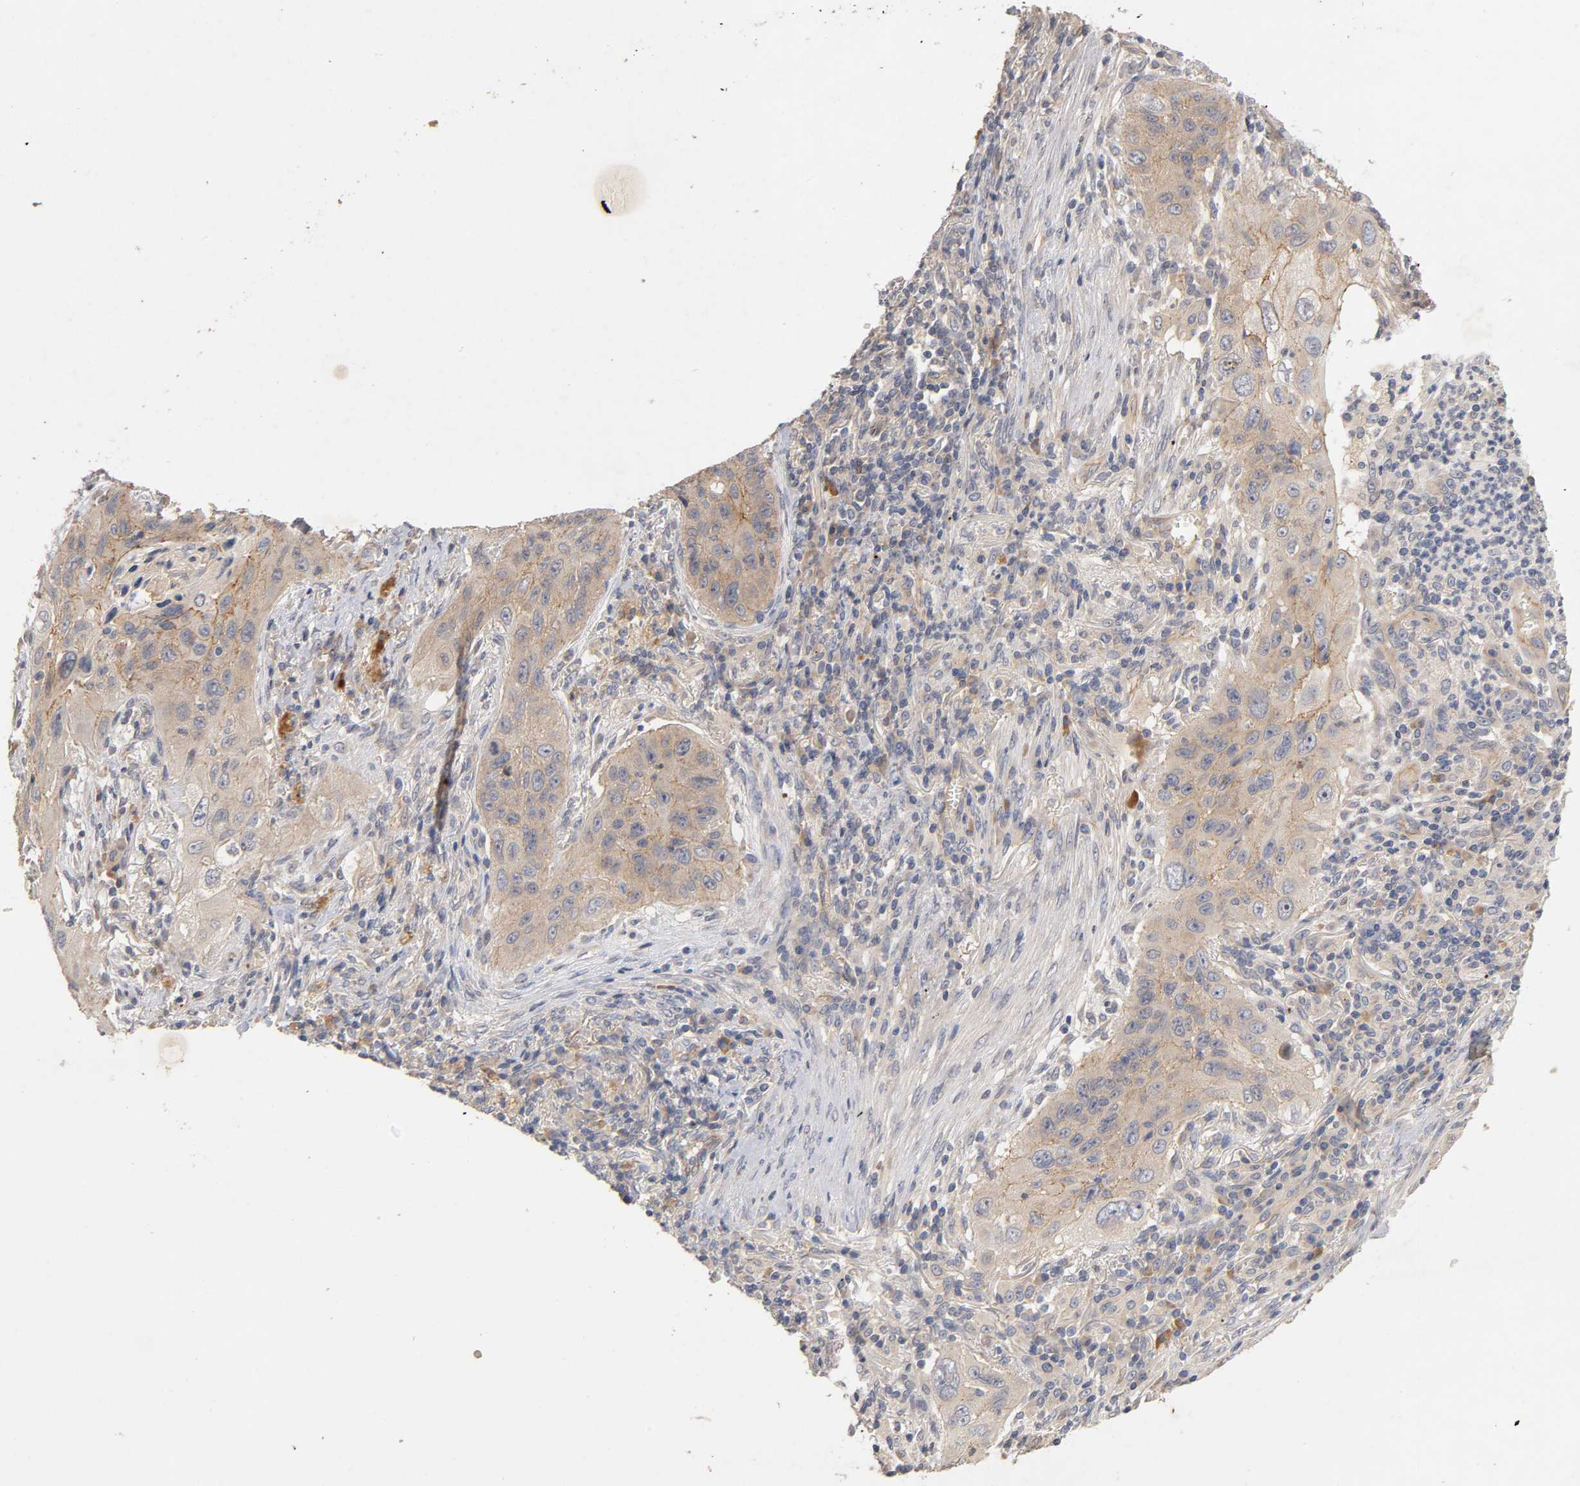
{"staining": {"intensity": "moderate", "quantity": ">75%", "location": "cytoplasmic/membranous"}, "tissue": "lung cancer", "cell_type": "Tumor cells", "image_type": "cancer", "snomed": [{"axis": "morphology", "description": "Squamous cell carcinoma, NOS"}, {"axis": "topography", "description": "Lung"}], "caption": "About >75% of tumor cells in lung squamous cell carcinoma display moderate cytoplasmic/membranous protein positivity as visualized by brown immunohistochemical staining.", "gene": "PDZD11", "patient": {"sex": "female", "age": 67}}